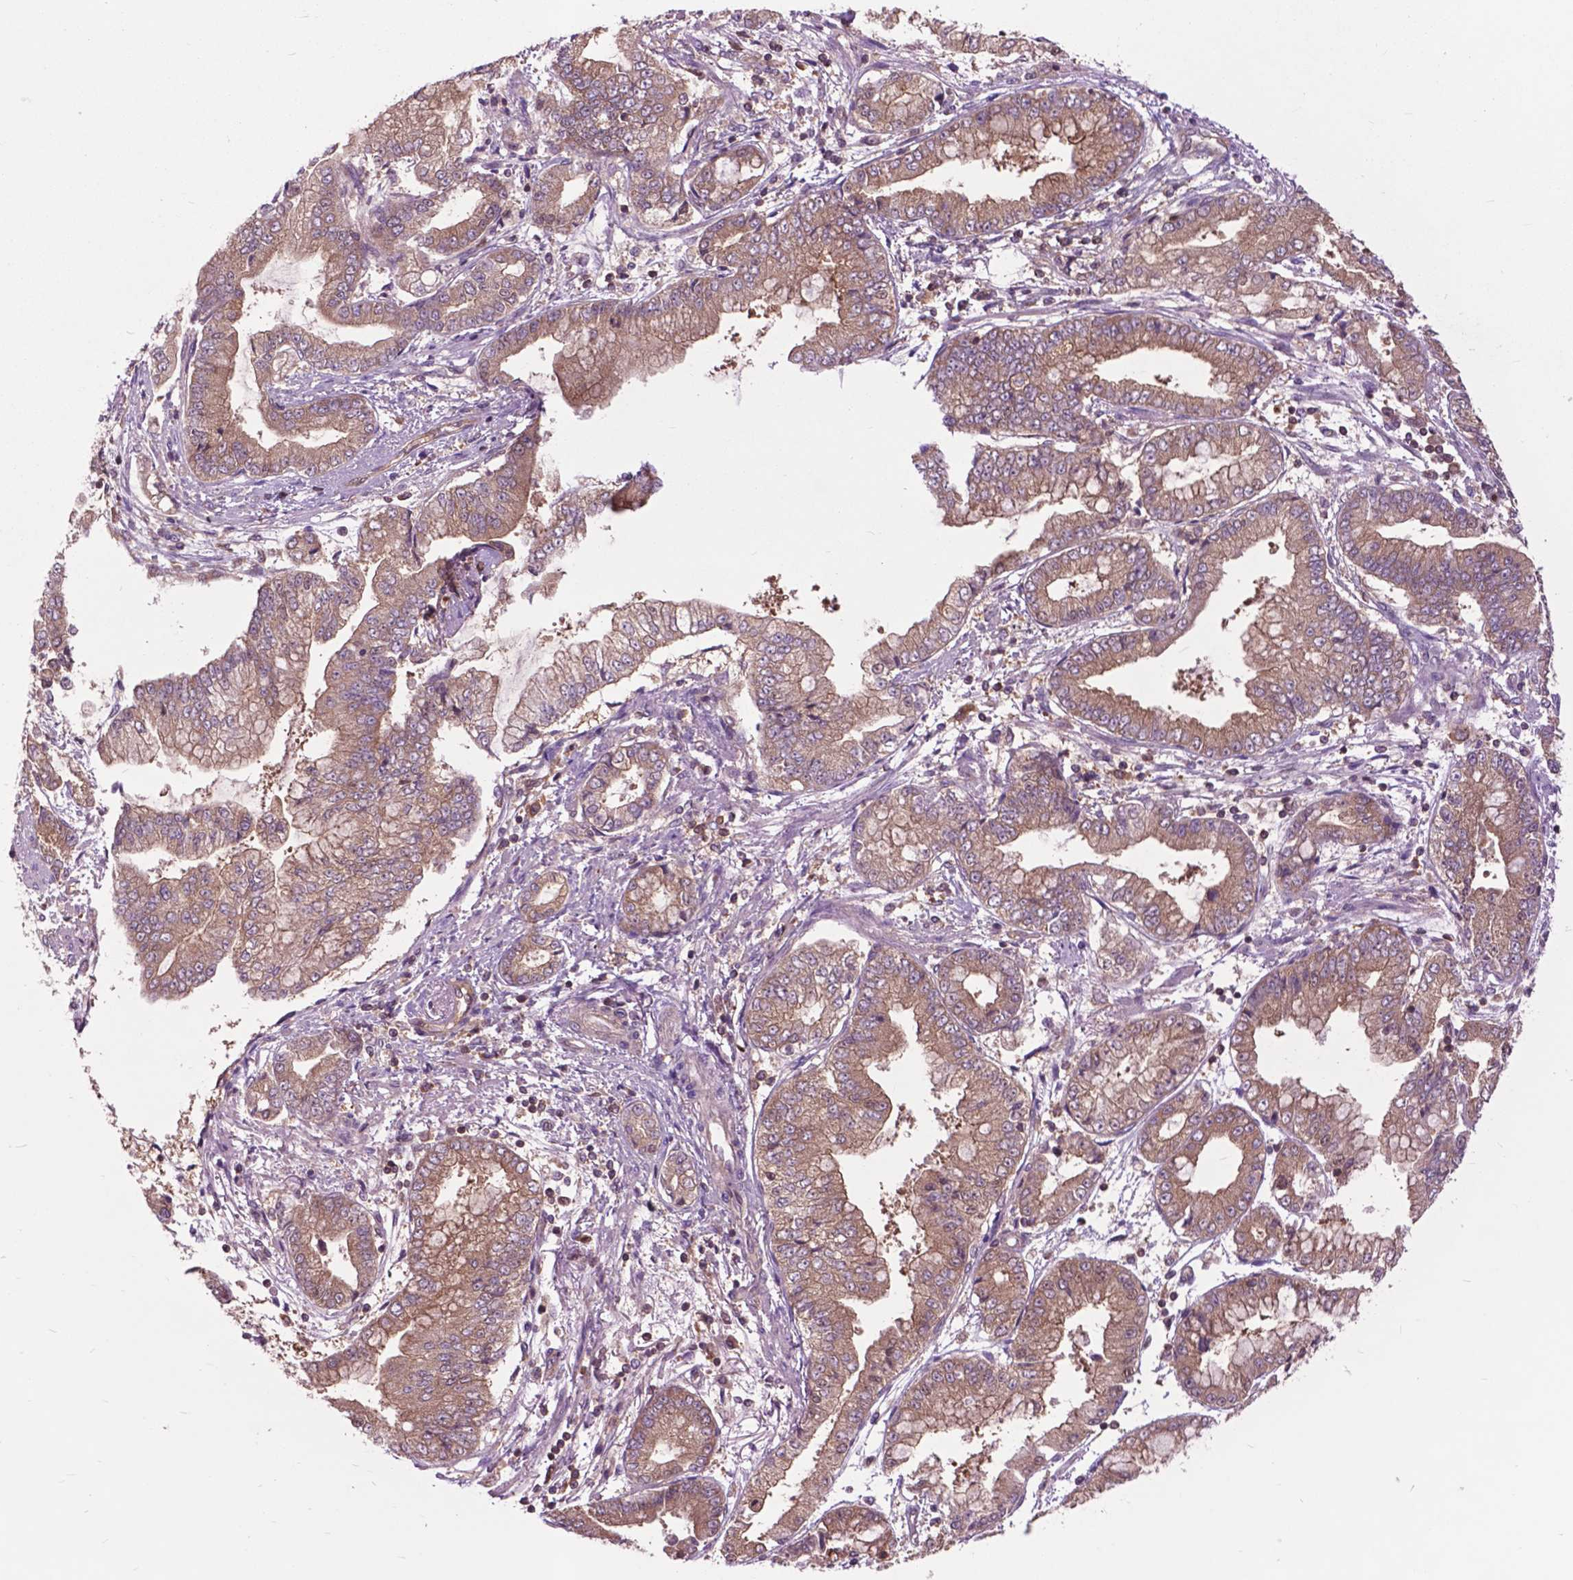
{"staining": {"intensity": "weak", "quantity": ">75%", "location": "cytoplasmic/membranous"}, "tissue": "stomach cancer", "cell_type": "Tumor cells", "image_type": "cancer", "snomed": [{"axis": "morphology", "description": "Adenocarcinoma, NOS"}, {"axis": "topography", "description": "Stomach, upper"}], "caption": "An IHC histopathology image of neoplastic tissue is shown. Protein staining in brown labels weak cytoplasmic/membranous positivity in stomach adenocarcinoma within tumor cells.", "gene": "ARAF", "patient": {"sex": "female", "age": 74}}